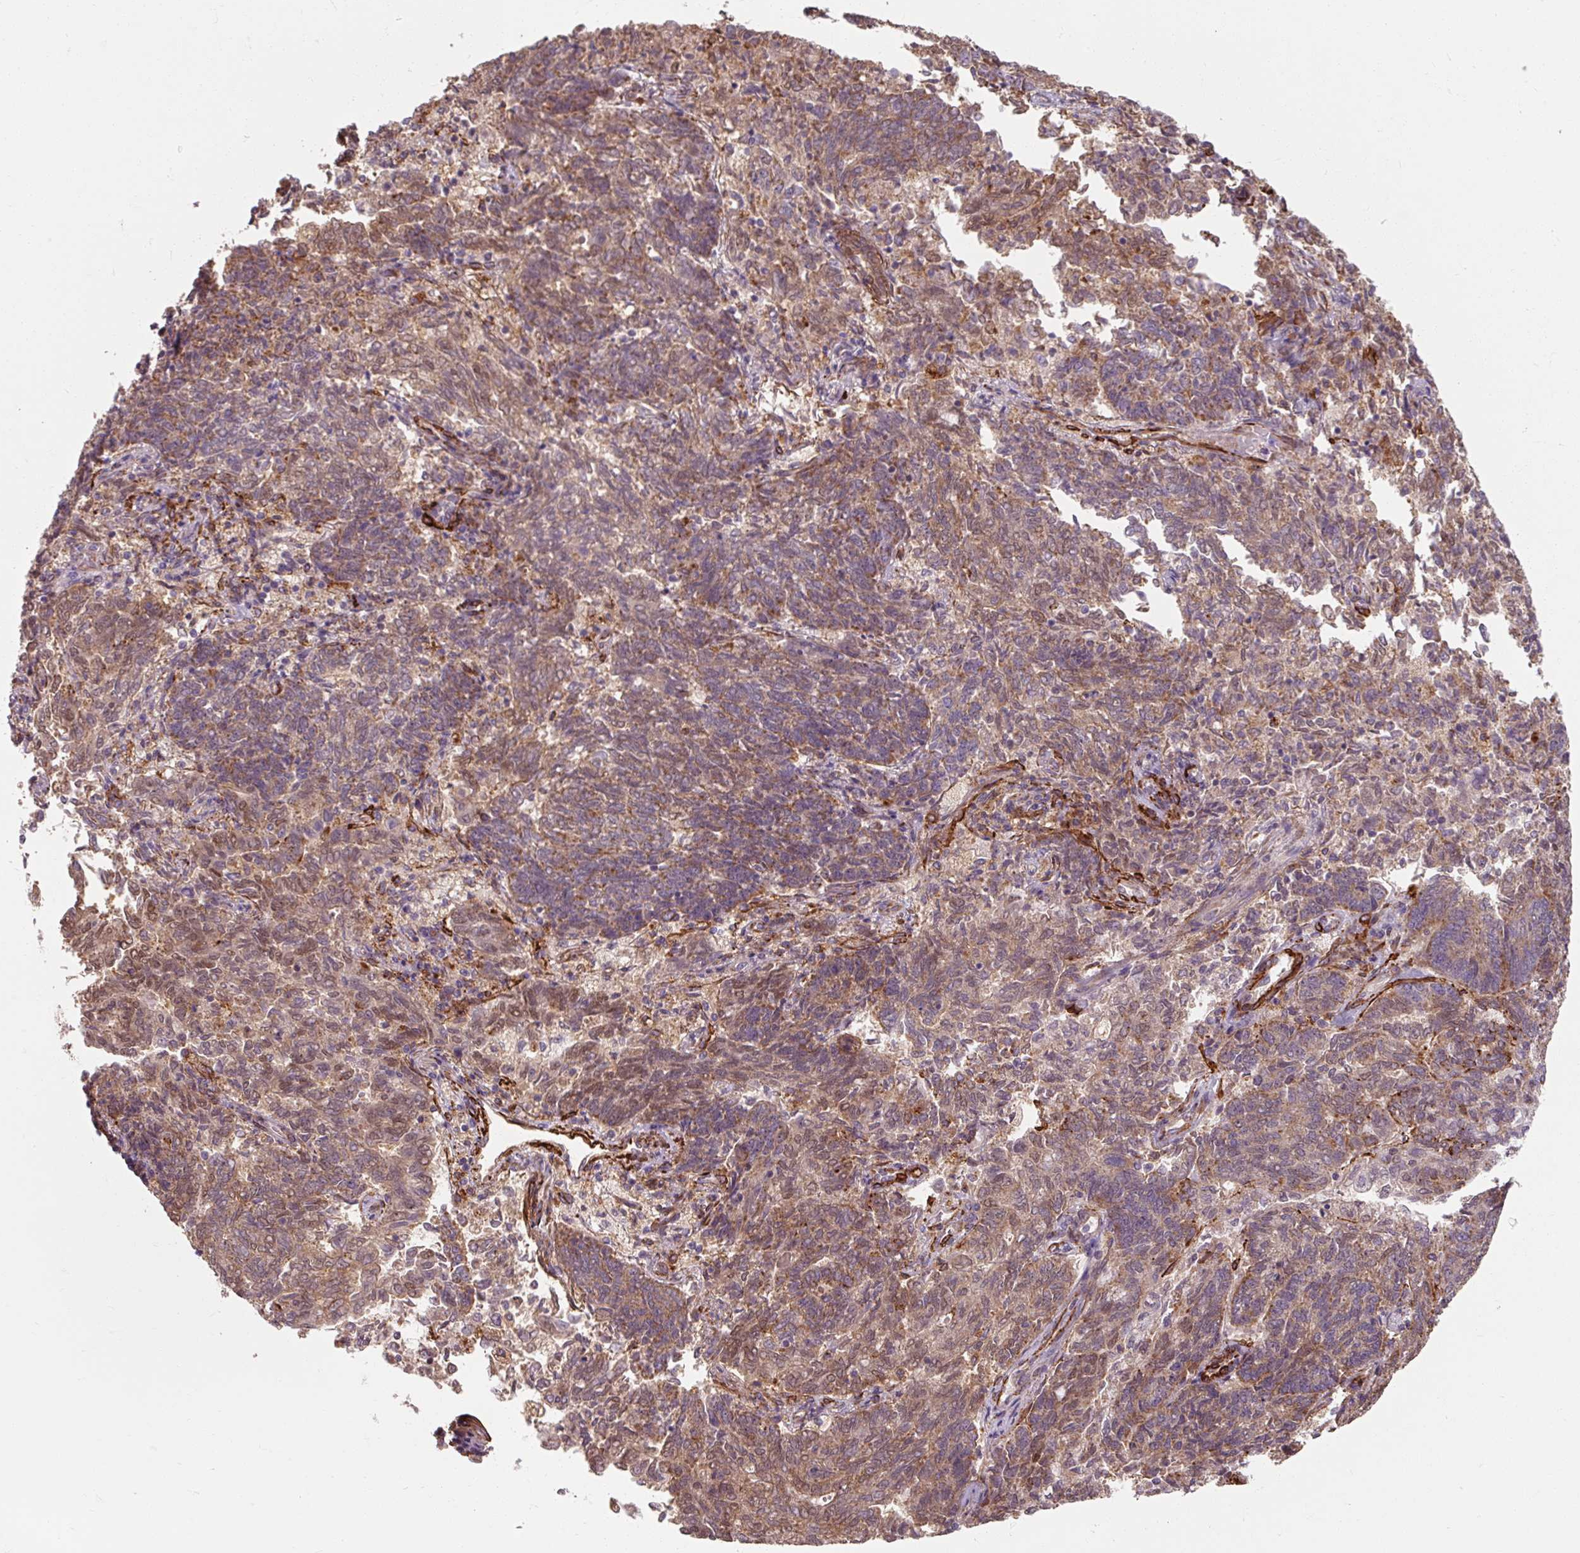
{"staining": {"intensity": "moderate", "quantity": ">75%", "location": "cytoplasmic/membranous"}, "tissue": "endometrial cancer", "cell_type": "Tumor cells", "image_type": "cancer", "snomed": [{"axis": "morphology", "description": "Adenocarcinoma, NOS"}, {"axis": "topography", "description": "Endometrium"}], "caption": "Endometrial cancer was stained to show a protein in brown. There is medium levels of moderate cytoplasmic/membranous expression in approximately >75% of tumor cells.", "gene": "MRPS5", "patient": {"sex": "female", "age": 80}}